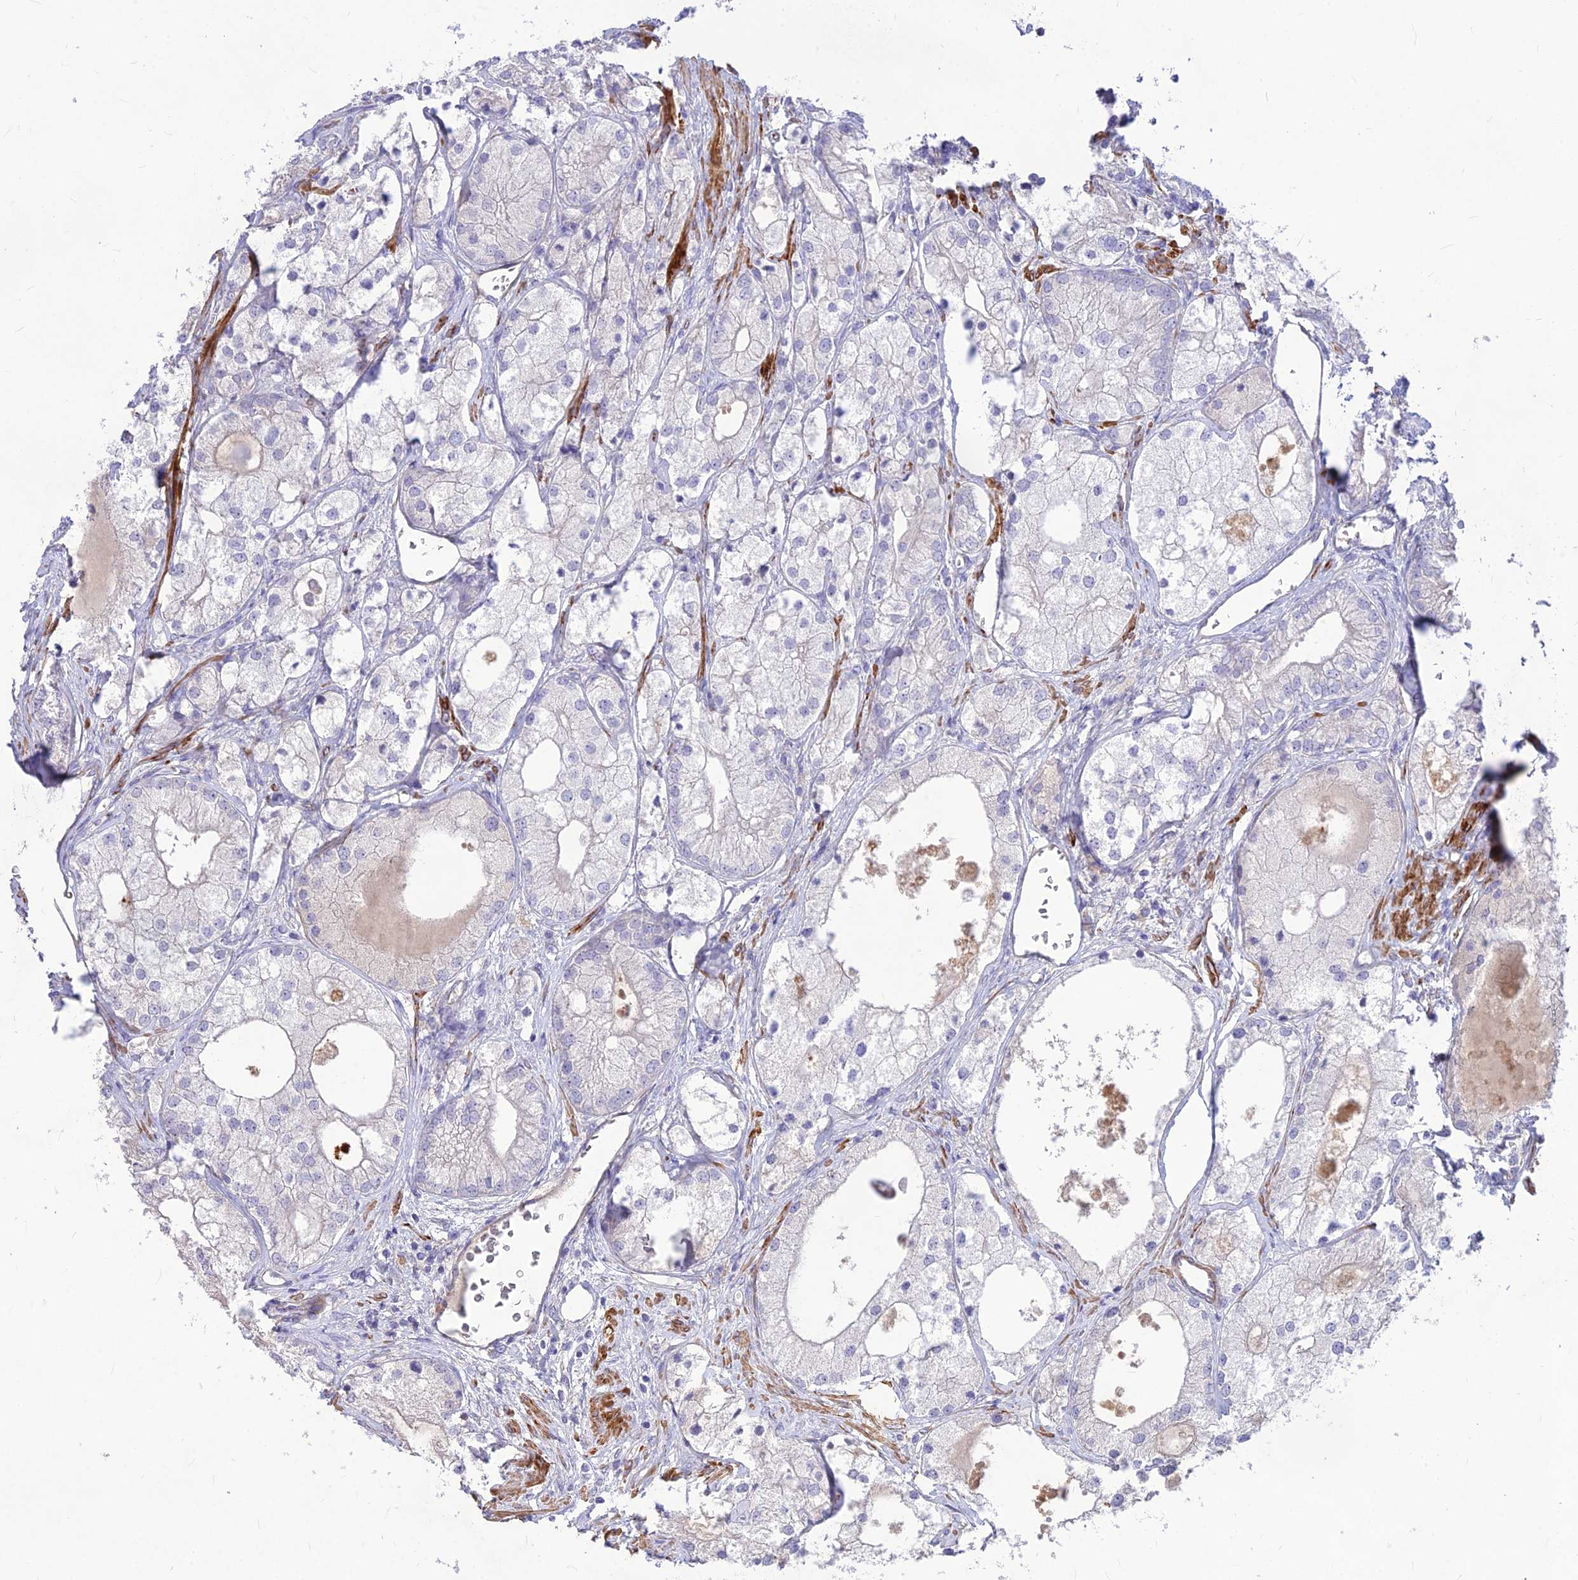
{"staining": {"intensity": "negative", "quantity": "none", "location": "none"}, "tissue": "prostate cancer", "cell_type": "Tumor cells", "image_type": "cancer", "snomed": [{"axis": "morphology", "description": "Adenocarcinoma, Low grade"}, {"axis": "topography", "description": "Prostate"}], "caption": "High magnification brightfield microscopy of prostate cancer stained with DAB (brown) and counterstained with hematoxylin (blue): tumor cells show no significant staining.", "gene": "CLUH", "patient": {"sex": "male", "age": 69}}